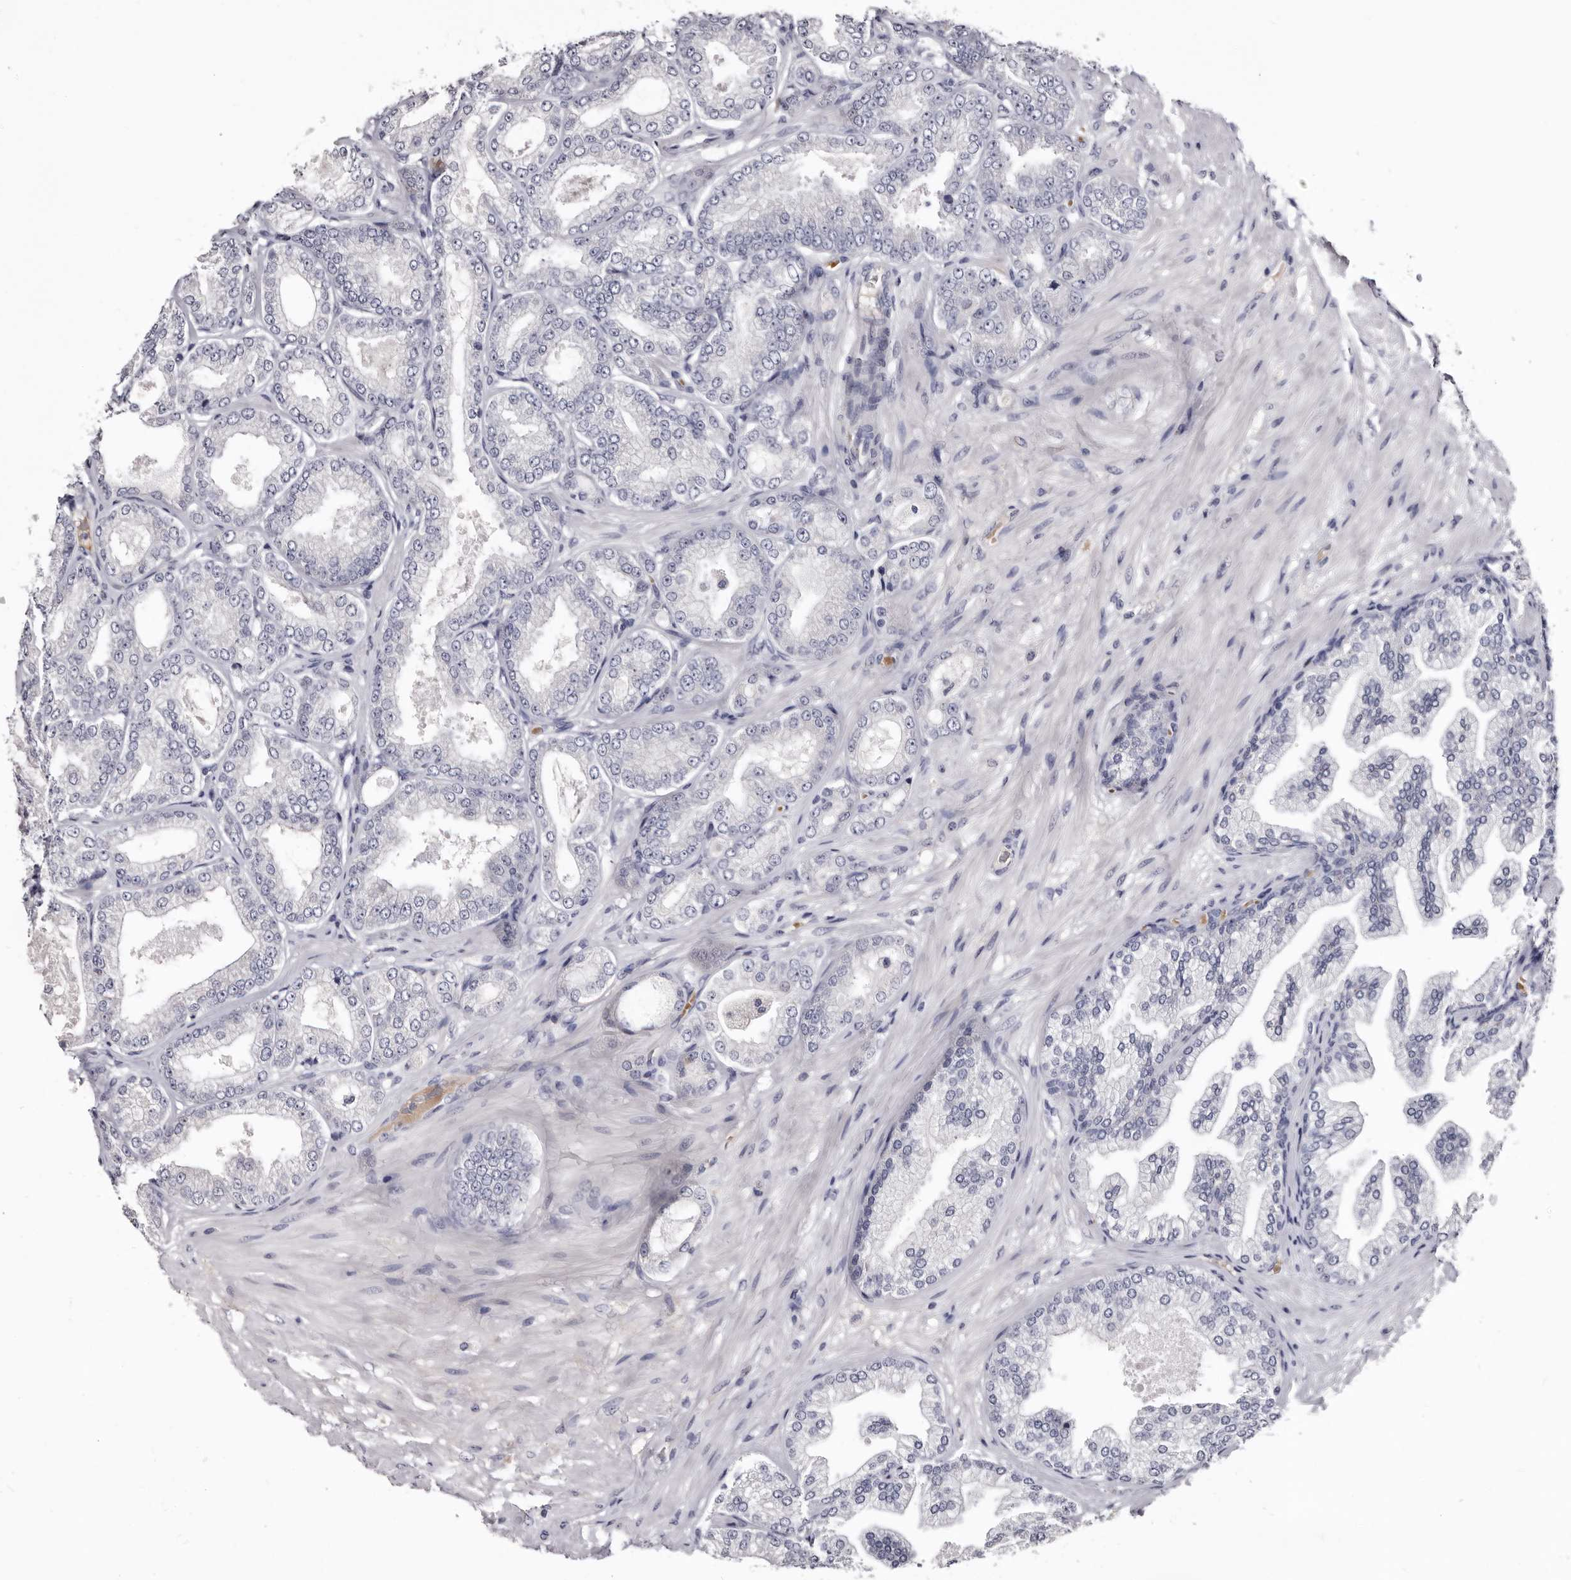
{"staining": {"intensity": "negative", "quantity": "none", "location": "none"}, "tissue": "prostate cancer", "cell_type": "Tumor cells", "image_type": "cancer", "snomed": [{"axis": "morphology", "description": "Adenocarcinoma, Low grade"}, {"axis": "topography", "description": "Prostate"}], "caption": "An immunohistochemistry histopathology image of low-grade adenocarcinoma (prostate) is shown. There is no staining in tumor cells of low-grade adenocarcinoma (prostate).", "gene": "BPGM", "patient": {"sex": "male", "age": 63}}